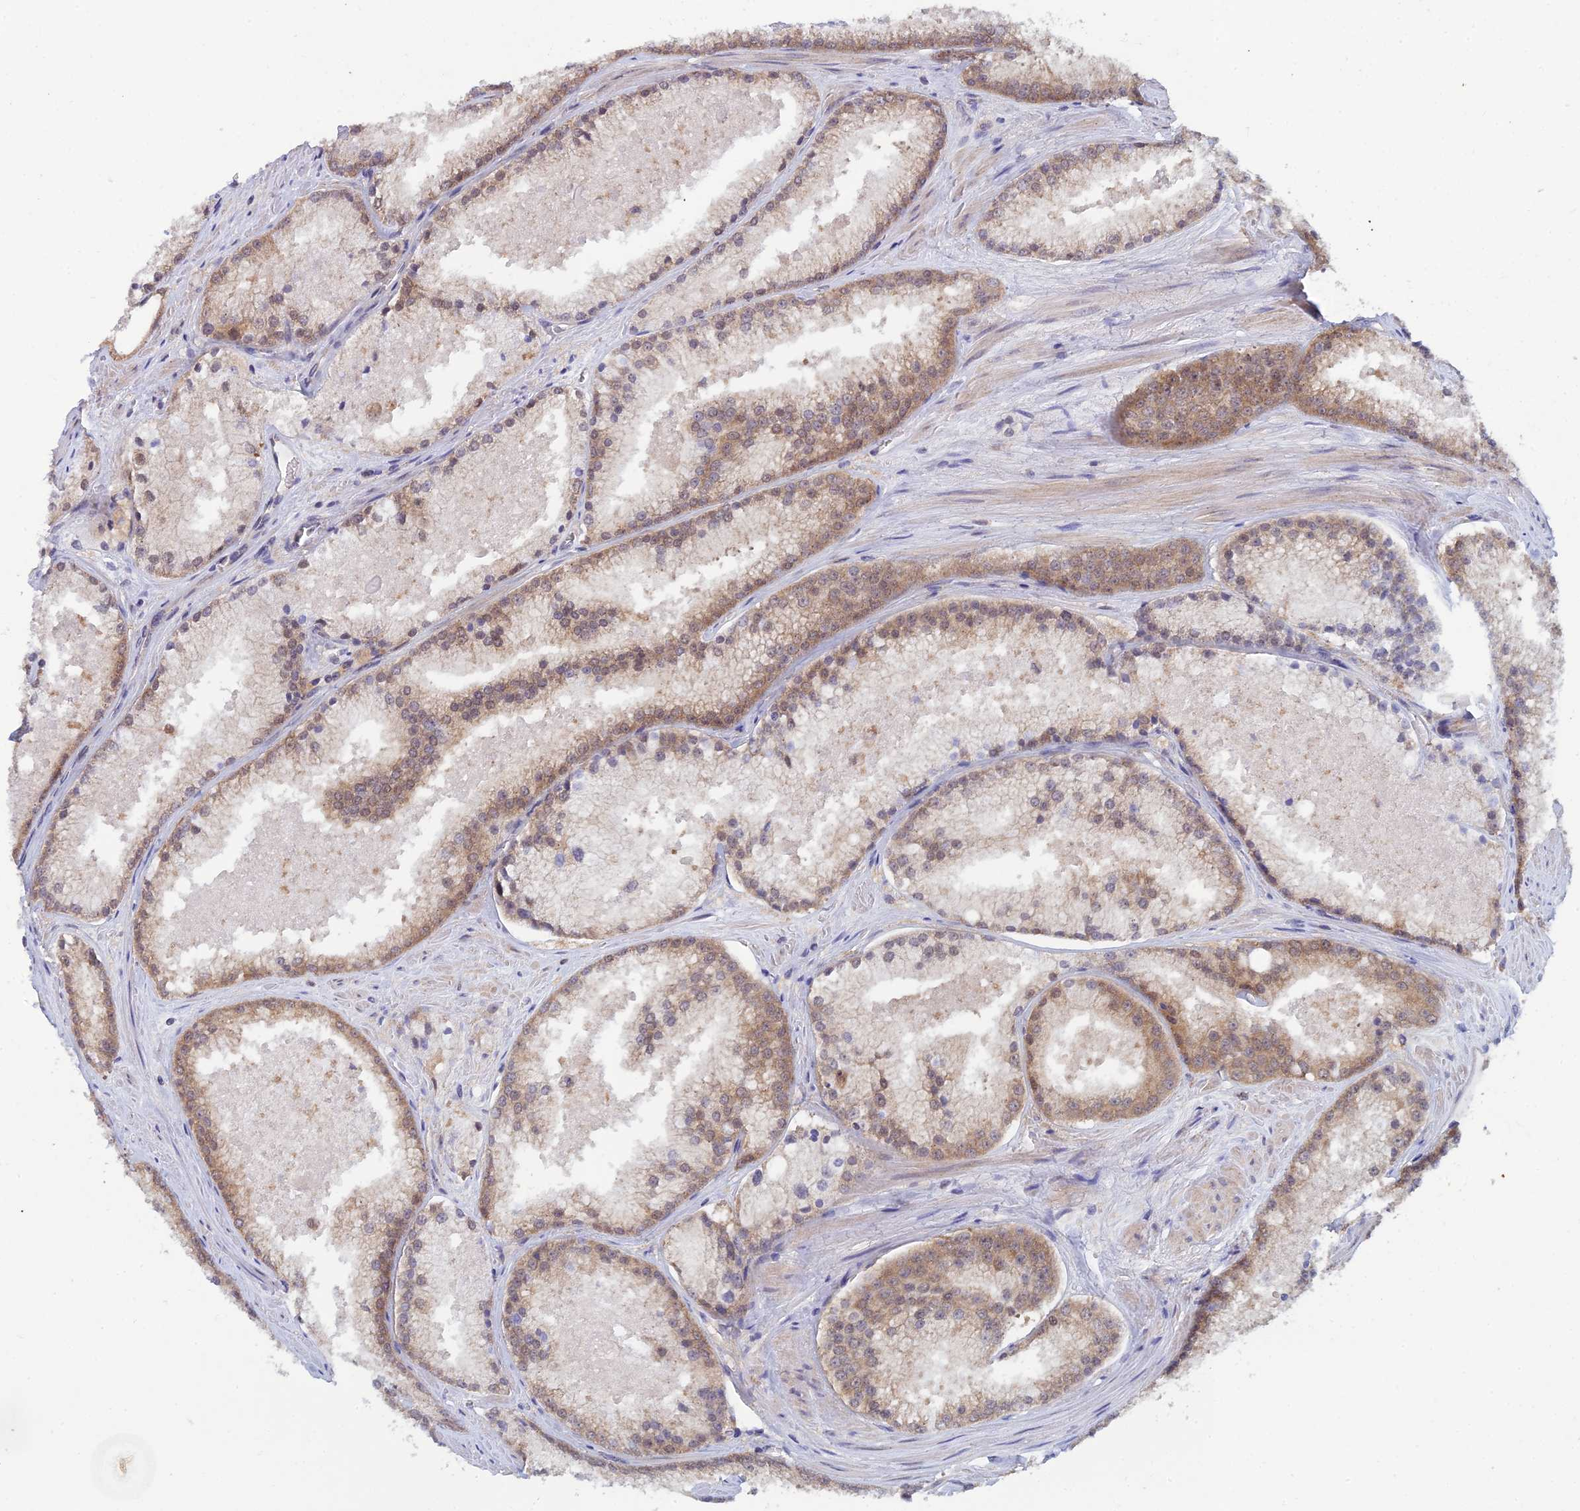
{"staining": {"intensity": "moderate", "quantity": ">75%", "location": "cytoplasmic/membranous"}, "tissue": "prostate cancer", "cell_type": "Tumor cells", "image_type": "cancer", "snomed": [{"axis": "morphology", "description": "Adenocarcinoma, High grade"}, {"axis": "topography", "description": "Prostate"}], "caption": "Tumor cells reveal moderate cytoplasmic/membranous expression in about >75% of cells in prostate cancer (high-grade adenocarcinoma). Nuclei are stained in blue.", "gene": "SRA1", "patient": {"sex": "male", "age": 61}}